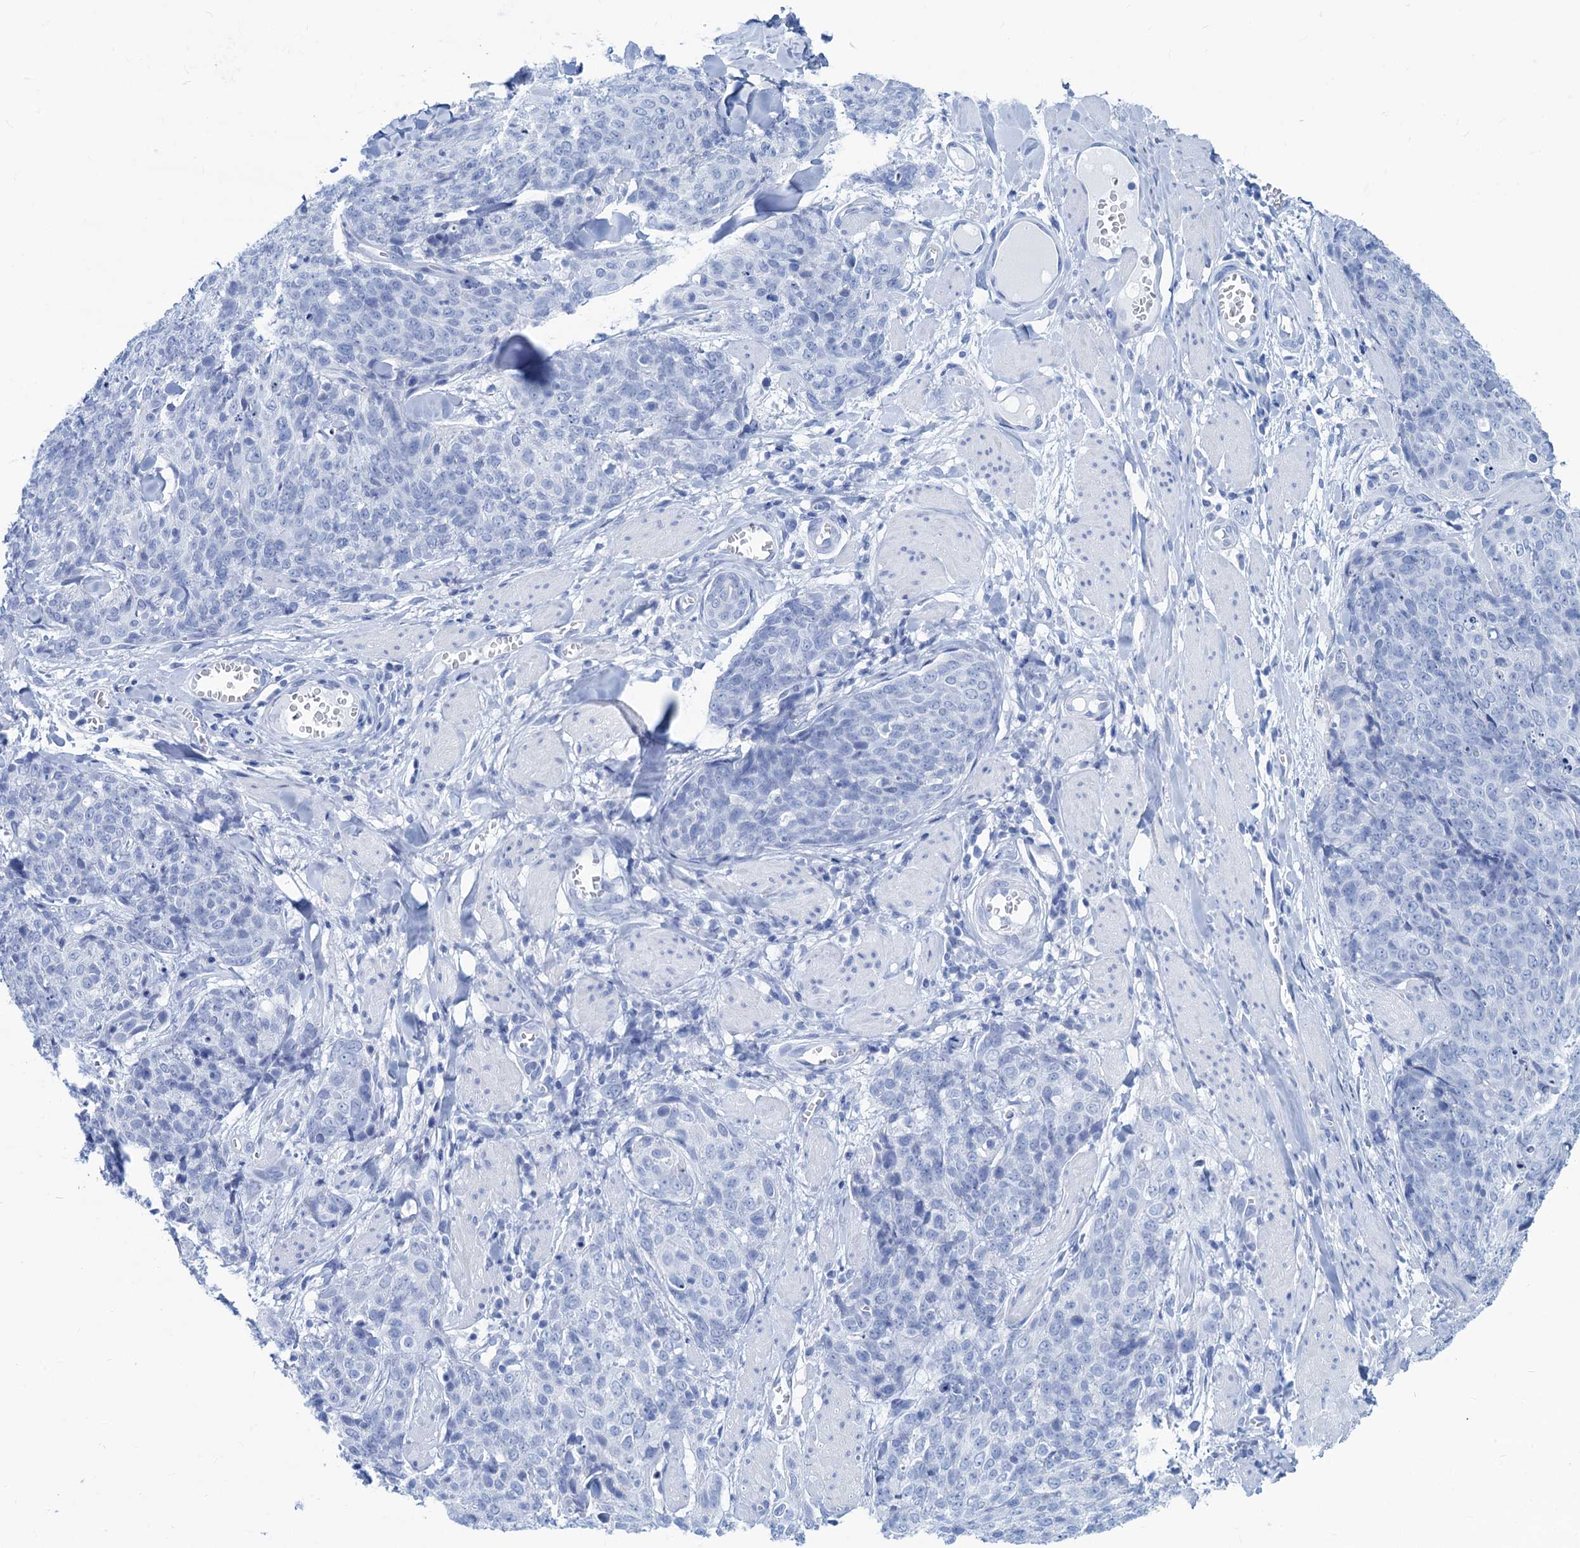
{"staining": {"intensity": "negative", "quantity": "none", "location": "none"}, "tissue": "skin cancer", "cell_type": "Tumor cells", "image_type": "cancer", "snomed": [{"axis": "morphology", "description": "Squamous cell carcinoma, NOS"}, {"axis": "topography", "description": "Skin"}, {"axis": "topography", "description": "Vulva"}], "caption": "The micrograph demonstrates no significant staining in tumor cells of skin cancer (squamous cell carcinoma). Nuclei are stained in blue.", "gene": "CABYR", "patient": {"sex": "female", "age": 85}}